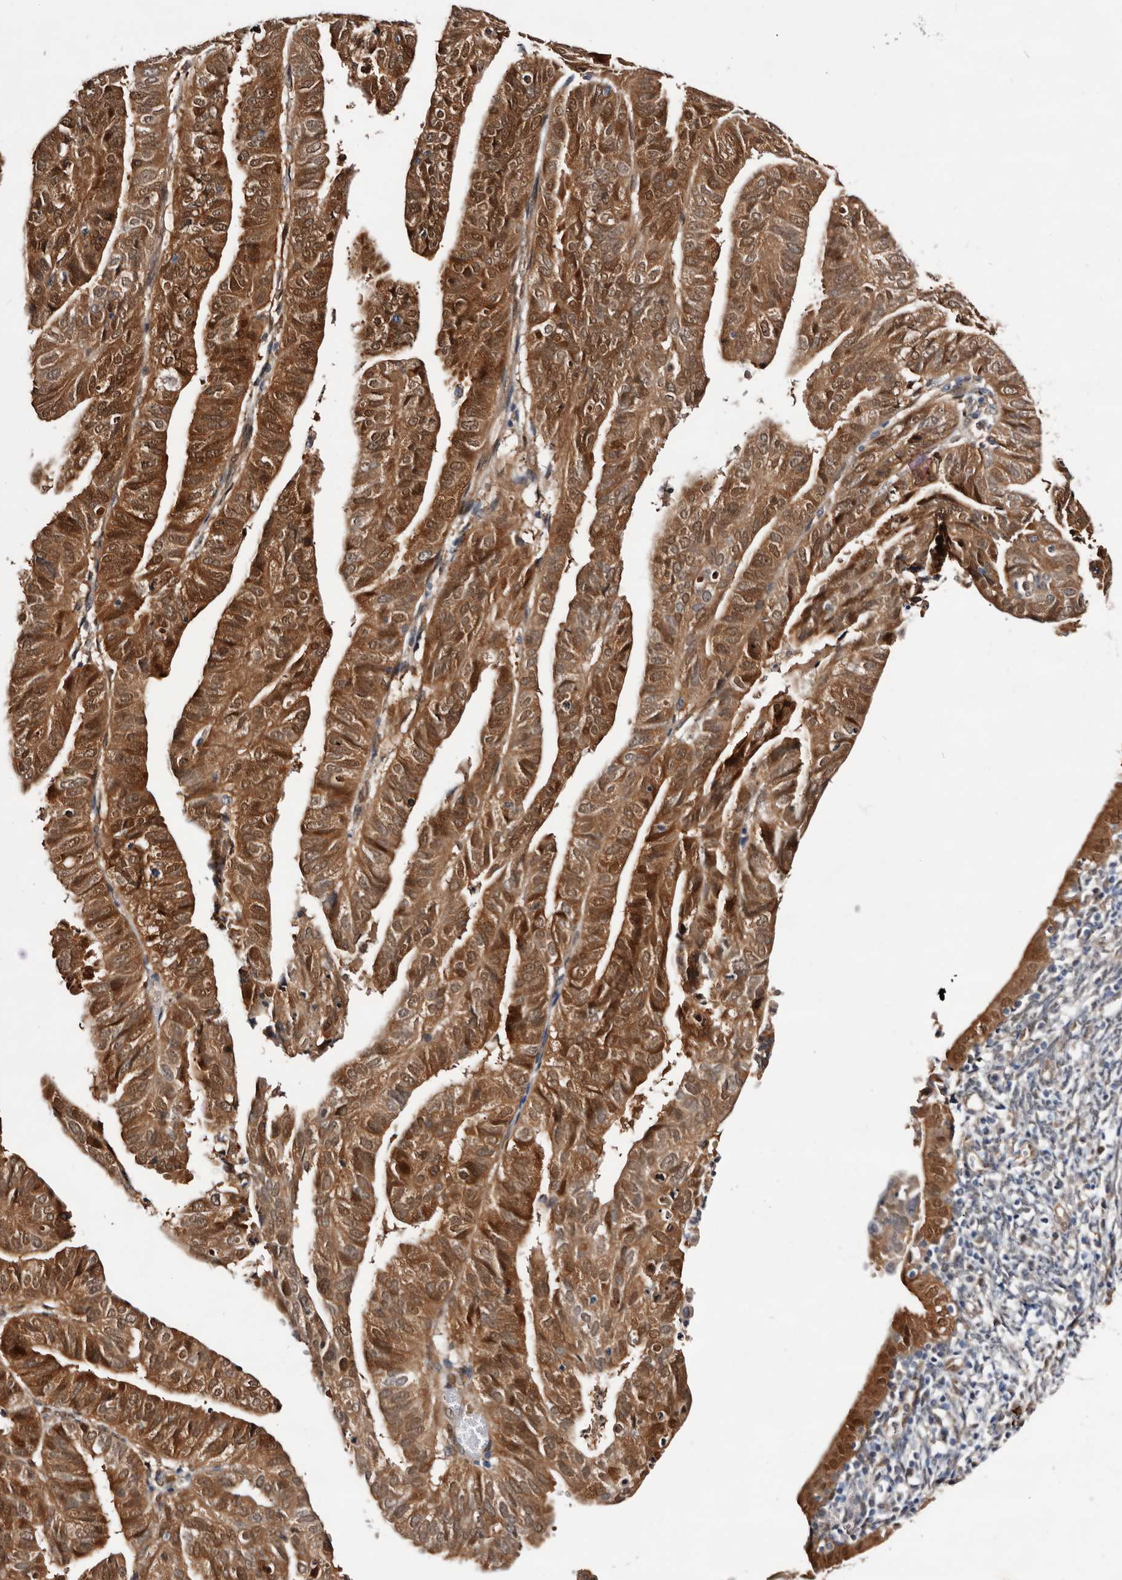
{"staining": {"intensity": "moderate", "quantity": ">75%", "location": "cytoplasmic/membranous,nuclear"}, "tissue": "endometrial cancer", "cell_type": "Tumor cells", "image_type": "cancer", "snomed": [{"axis": "morphology", "description": "Adenocarcinoma, NOS"}, {"axis": "topography", "description": "Uterus"}], "caption": "Immunohistochemical staining of human endometrial adenocarcinoma reveals medium levels of moderate cytoplasmic/membranous and nuclear protein positivity in about >75% of tumor cells. (brown staining indicates protein expression, while blue staining denotes nuclei).", "gene": "TP53I3", "patient": {"sex": "female", "age": 77}}